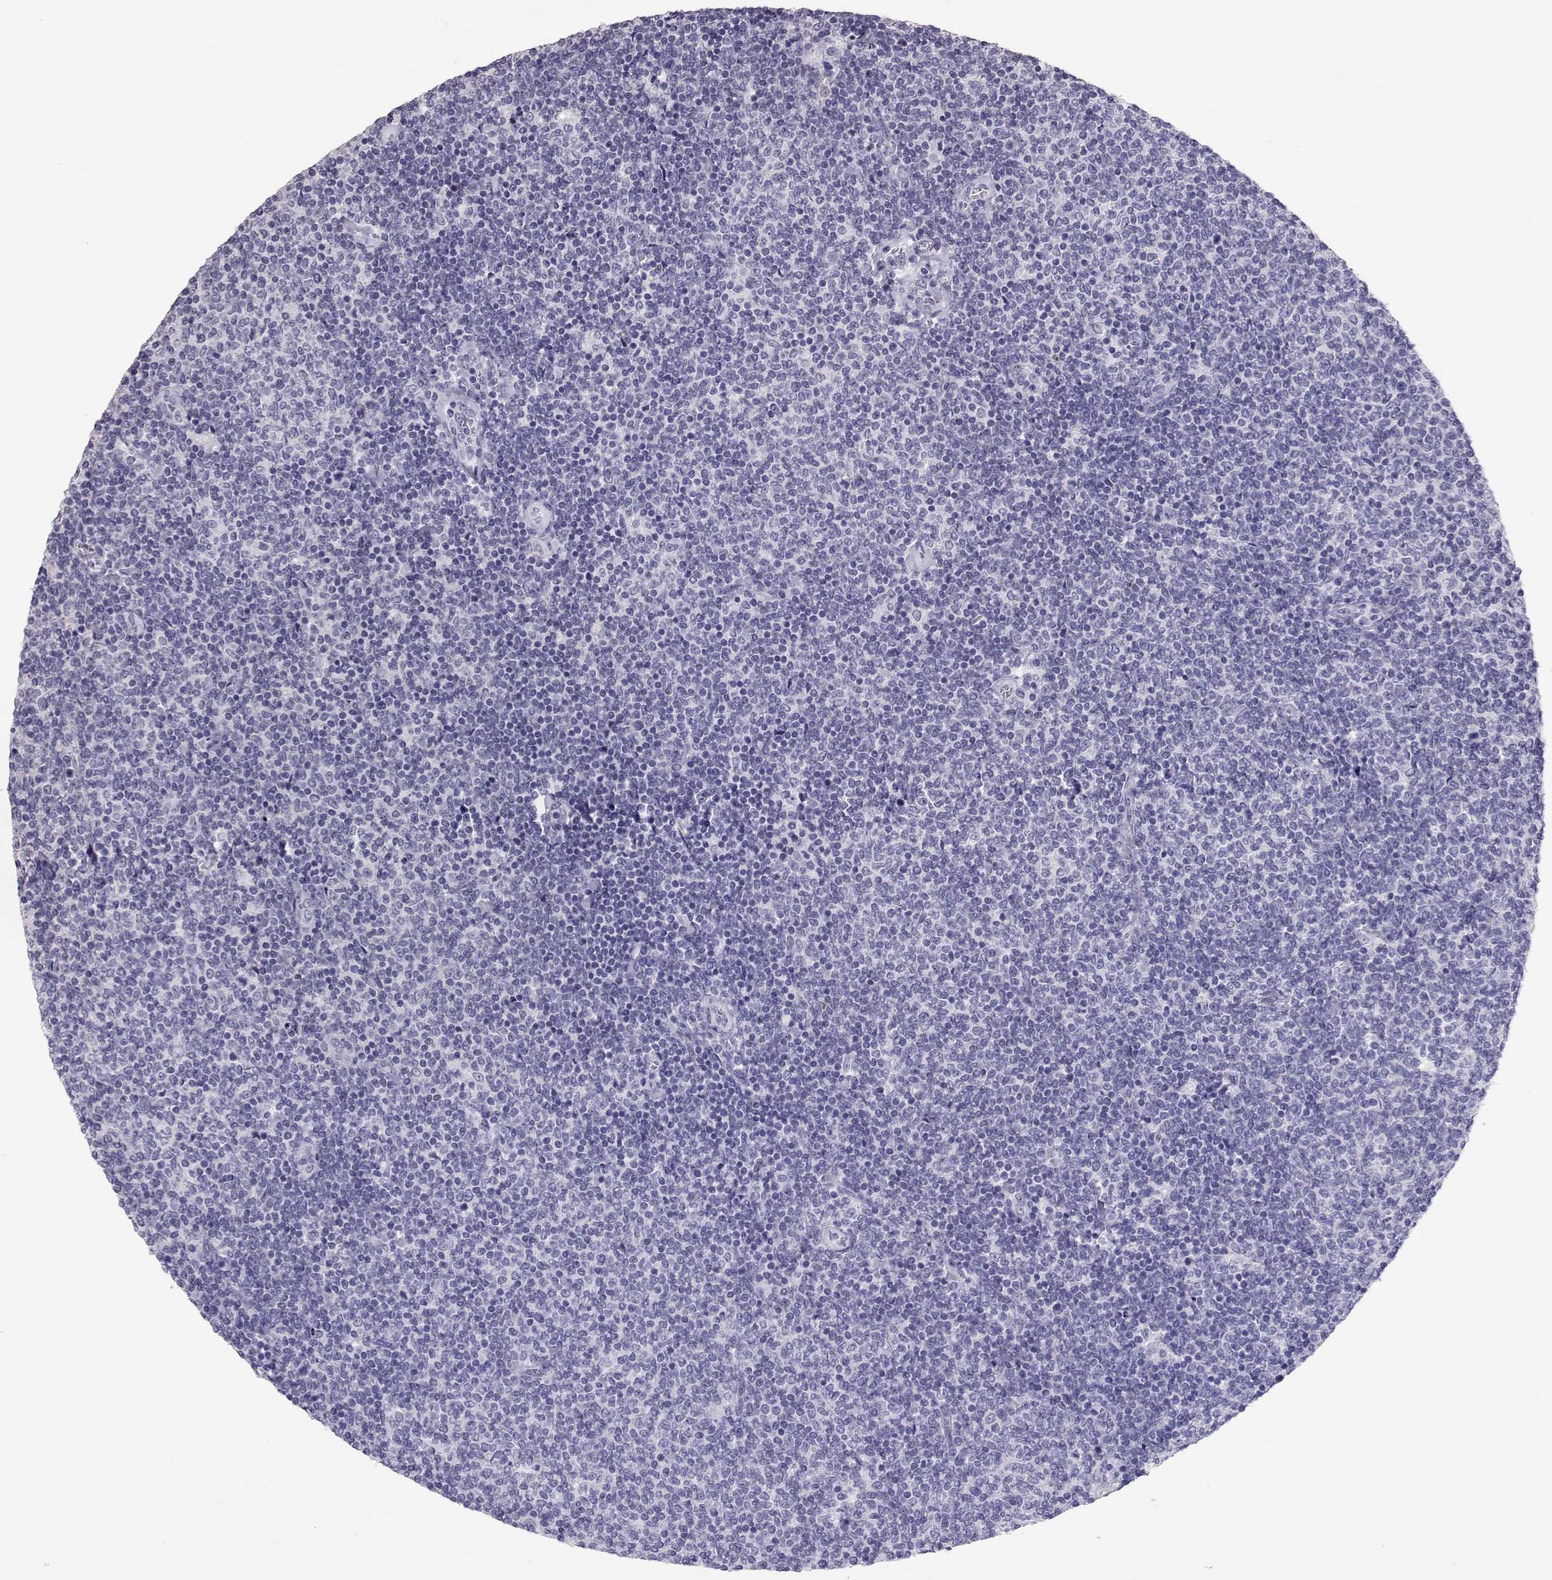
{"staining": {"intensity": "negative", "quantity": "none", "location": "none"}, "tissue": "lymphoma", "cell_type": "Tumor cells", "image_type": "cancer", "snomed": [{"axis": "morphology", "description": "Malignant lymphoma, non-Hodgkin's type, Low grade"}, {"axis": "topography", "description": "Lymph node"}], "caption": "Protein analysis of low-grade malignant lymphoma, non-Hodgkin's type displays no significant expression in tumor cells.", "gene": "PMCH", "patient": {"sex": "male", "age": 52}}